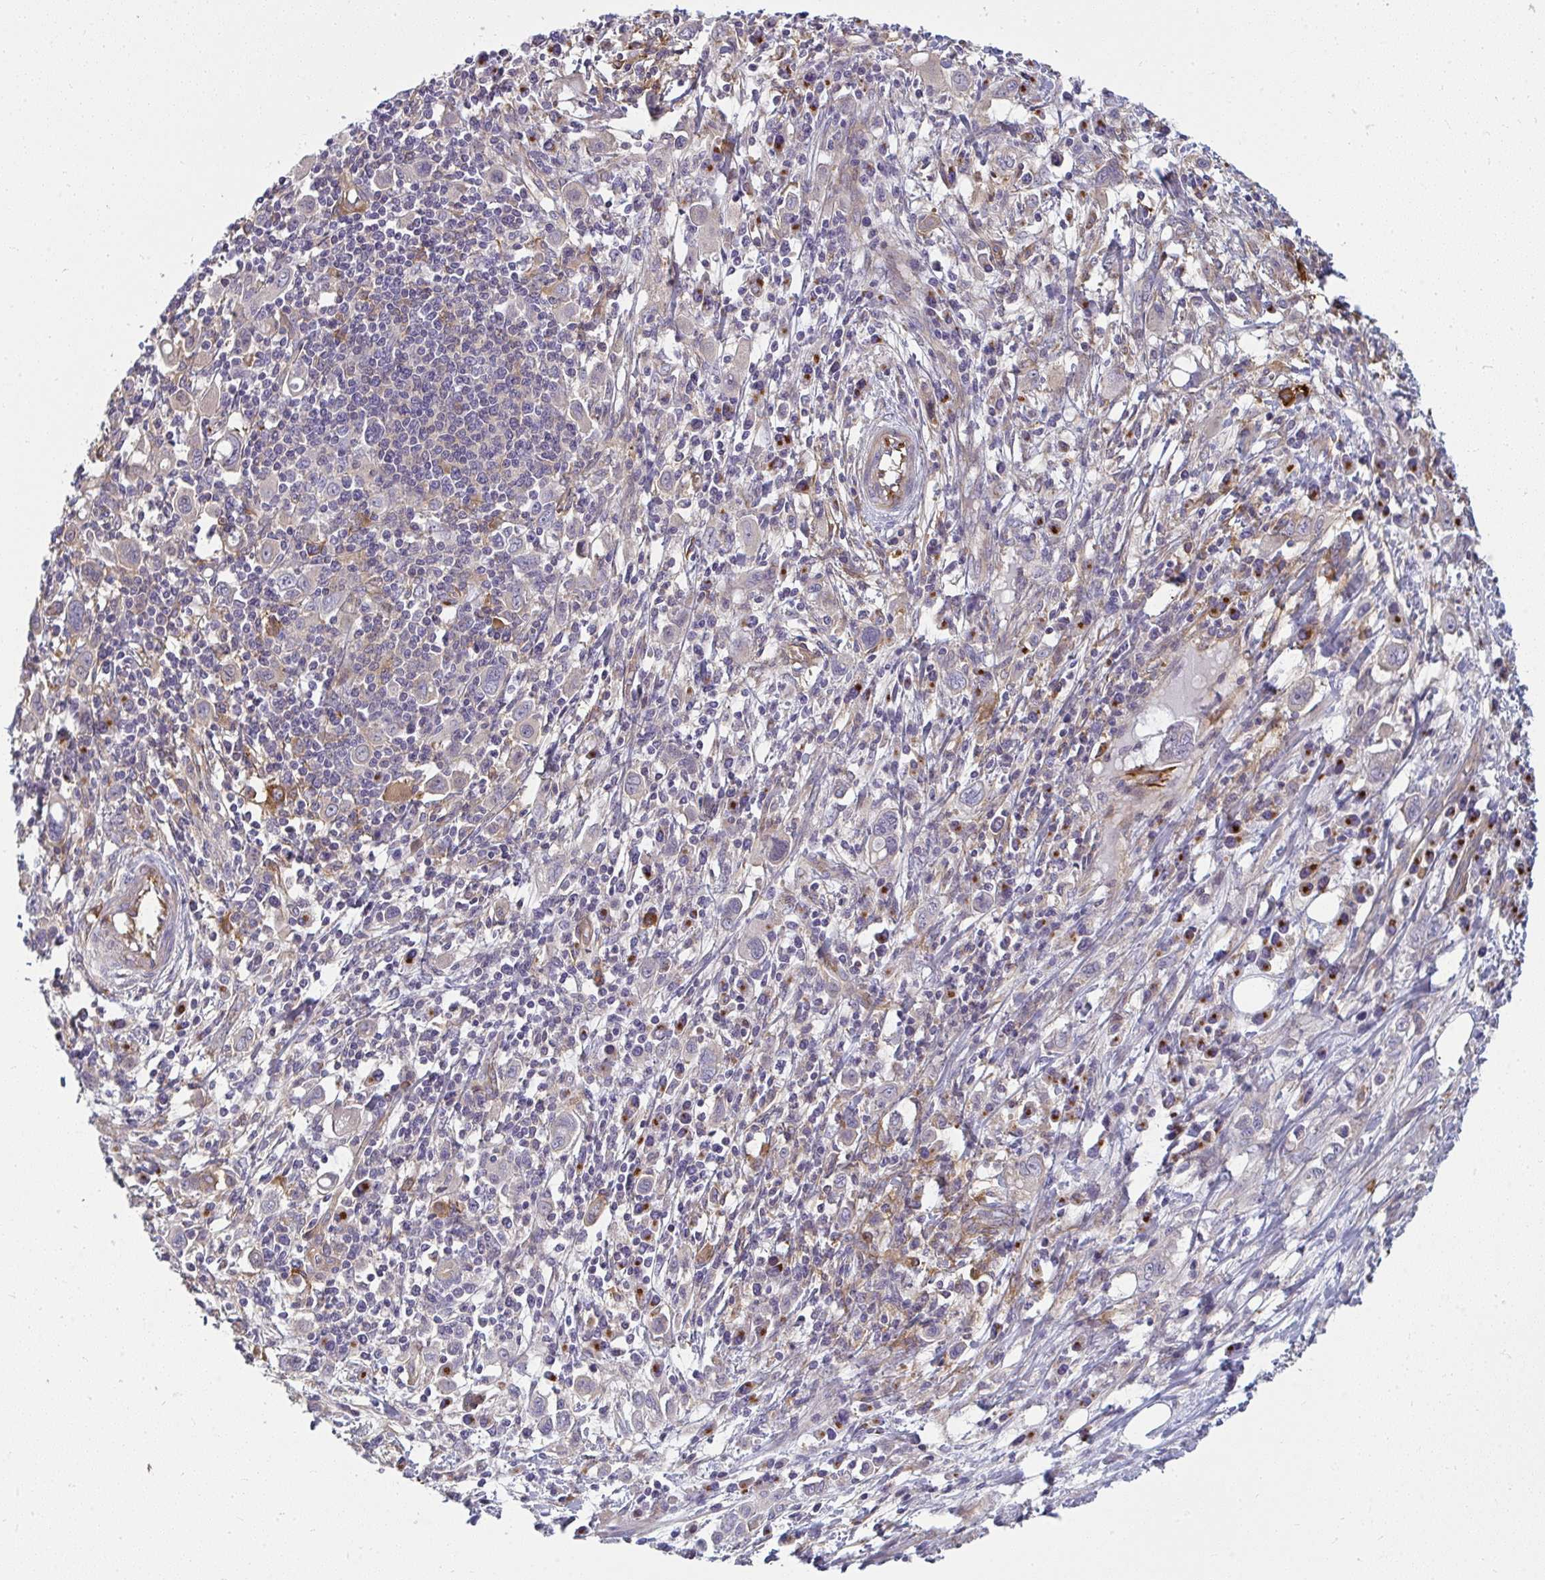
{"staining": {"intensity": "negative", "quantity": "none", "location": "none"}, "tissue": "stomach cancer", "cell_type": "Tumor cells", "image_type": "cancer", "snomed": [{"axis": "morphology", "description": "Adenocarcinoma, NOS"}, {"axis": "topography", "description": "Stomach, upper"}], "caption": "There is no significant positivity in tumor cells of stomach cancer.", "gene": "IFIT3", "patient": {"sex": "male", "age": 75}}